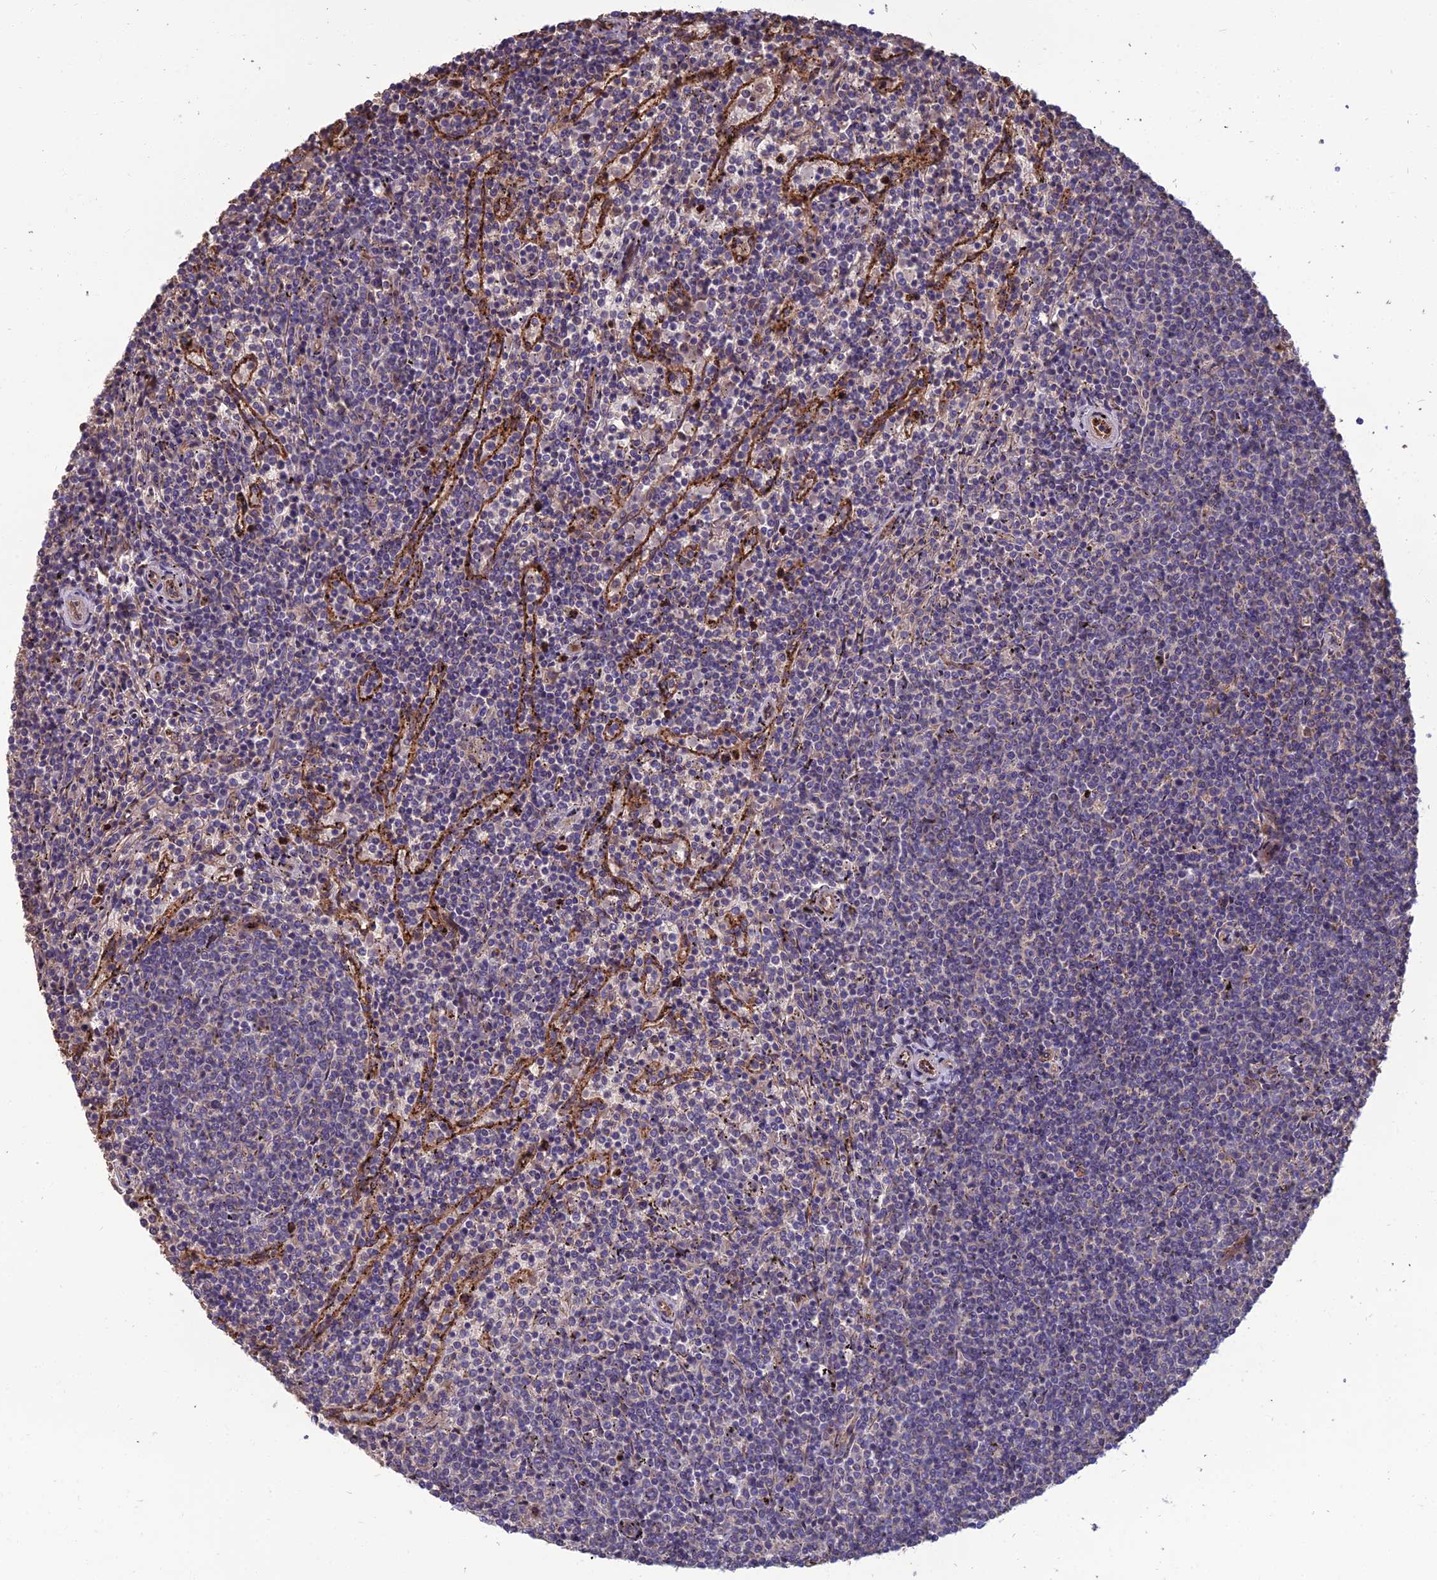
{"staining": {"intensity": "negative", "quantity": "none", "location": "none"}, "tissue": "lymphoma", "cell_type": "Tumor cells", "image_type": "cancer", "snomed": [{"axis": "morphology", "description": "Malignant lymphoma, non-Hodgkin's type, Low grade"}, {"axis": "topography", "description": "Spleen"}], "caption": "Immunohistochemistry (IHC) of human malignant lymphoma, non-Hodgkin's type (low-grade) reveals no expression in tumor cells.", "gene": "WDR24", "patient": {"sex": "female", "age": 50}}